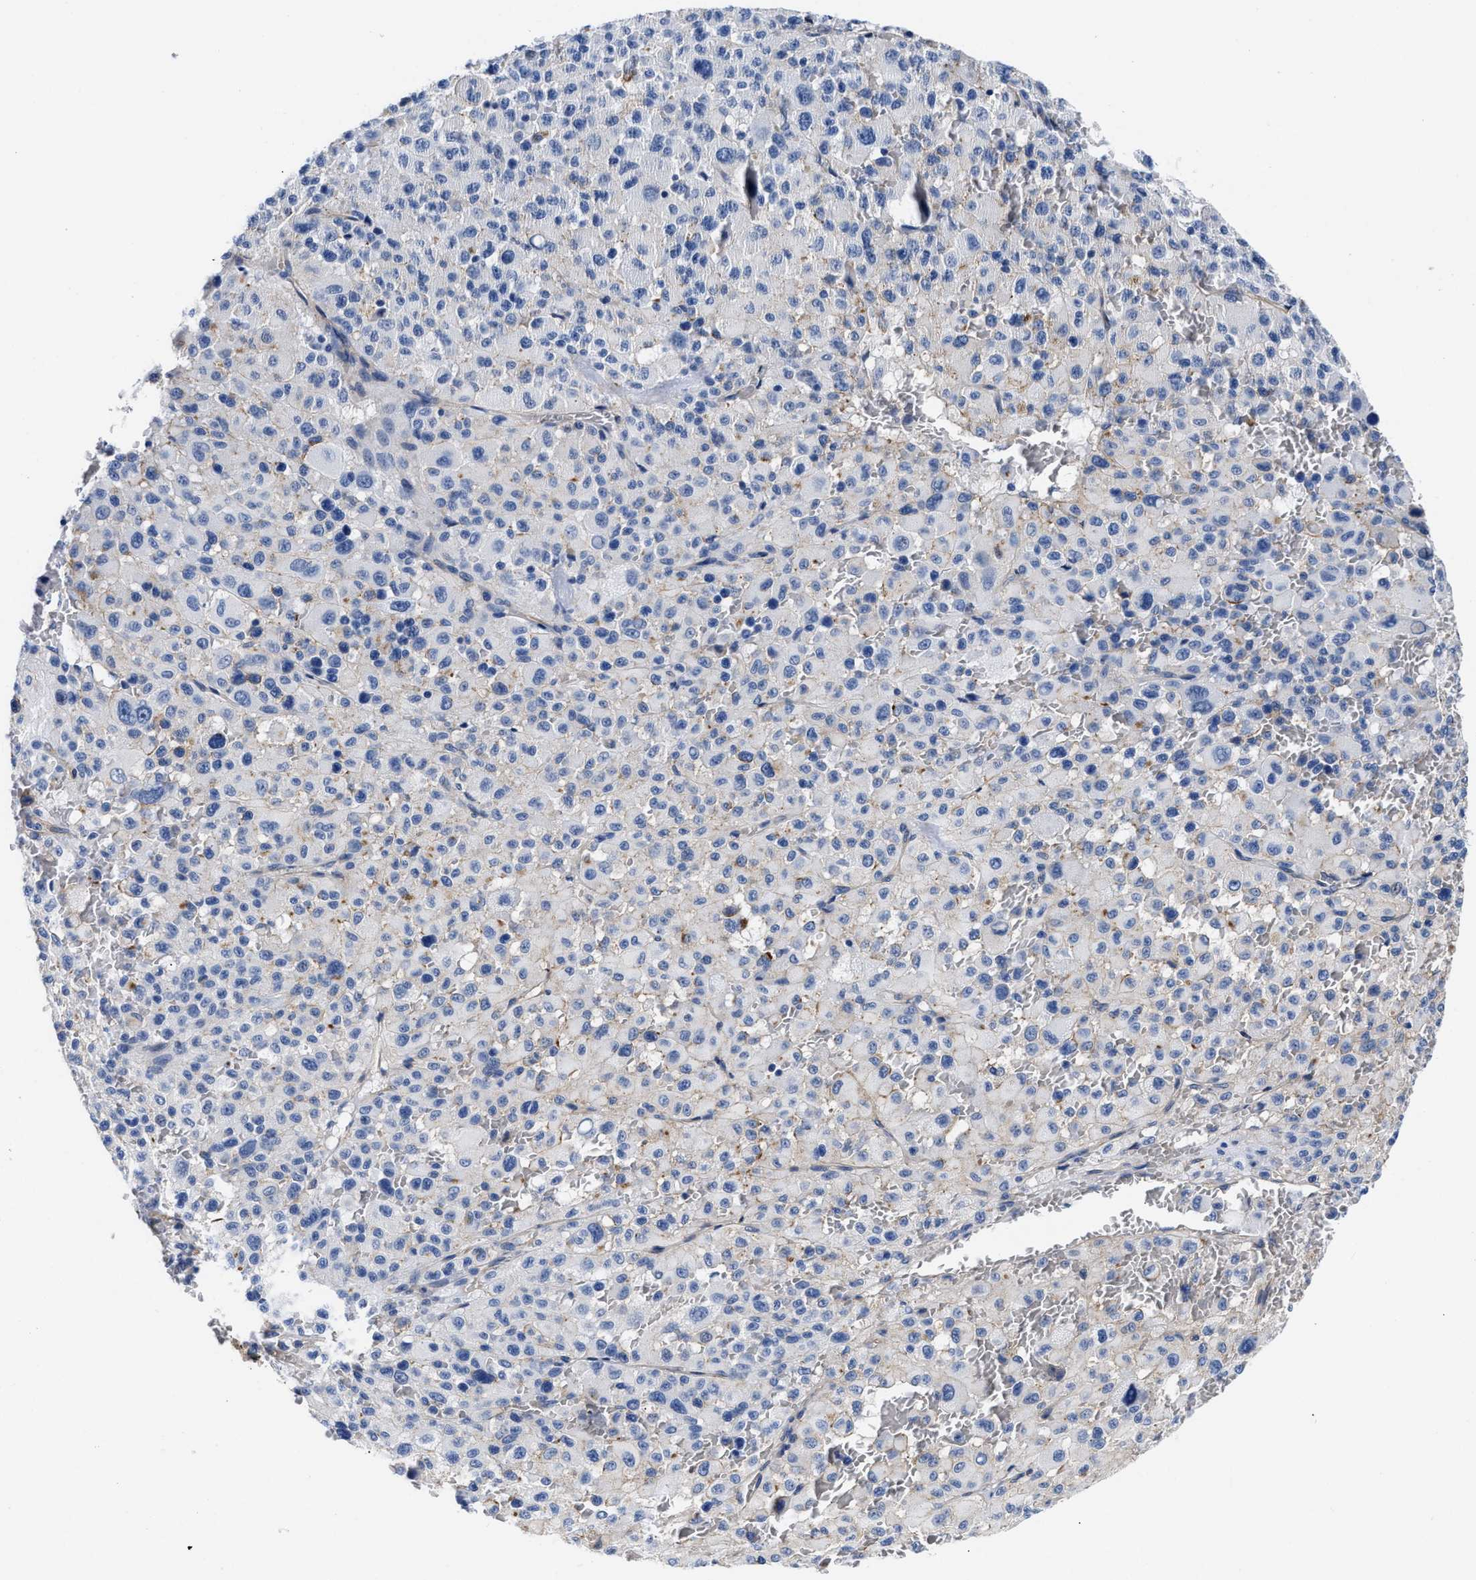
{"staining": {"intensity": "negative", "quantity": "none", "location": "none"}, "tissue": "melanoma", "cell_type": "Tumor cells", "image_type": "cancer", "snomed": [{"axis": "morphology", "description": "Malignant melanoma, Metastatic site"}, {"axis": "topography", "description": "Skin"}], "caption": "A photomicrograph of malignant melanoma (metastatic site) stained for a protein shows no brown staining in tumor cells.", "gene": "TRIM29", "patient": {"sex": "female", "age": 74}}